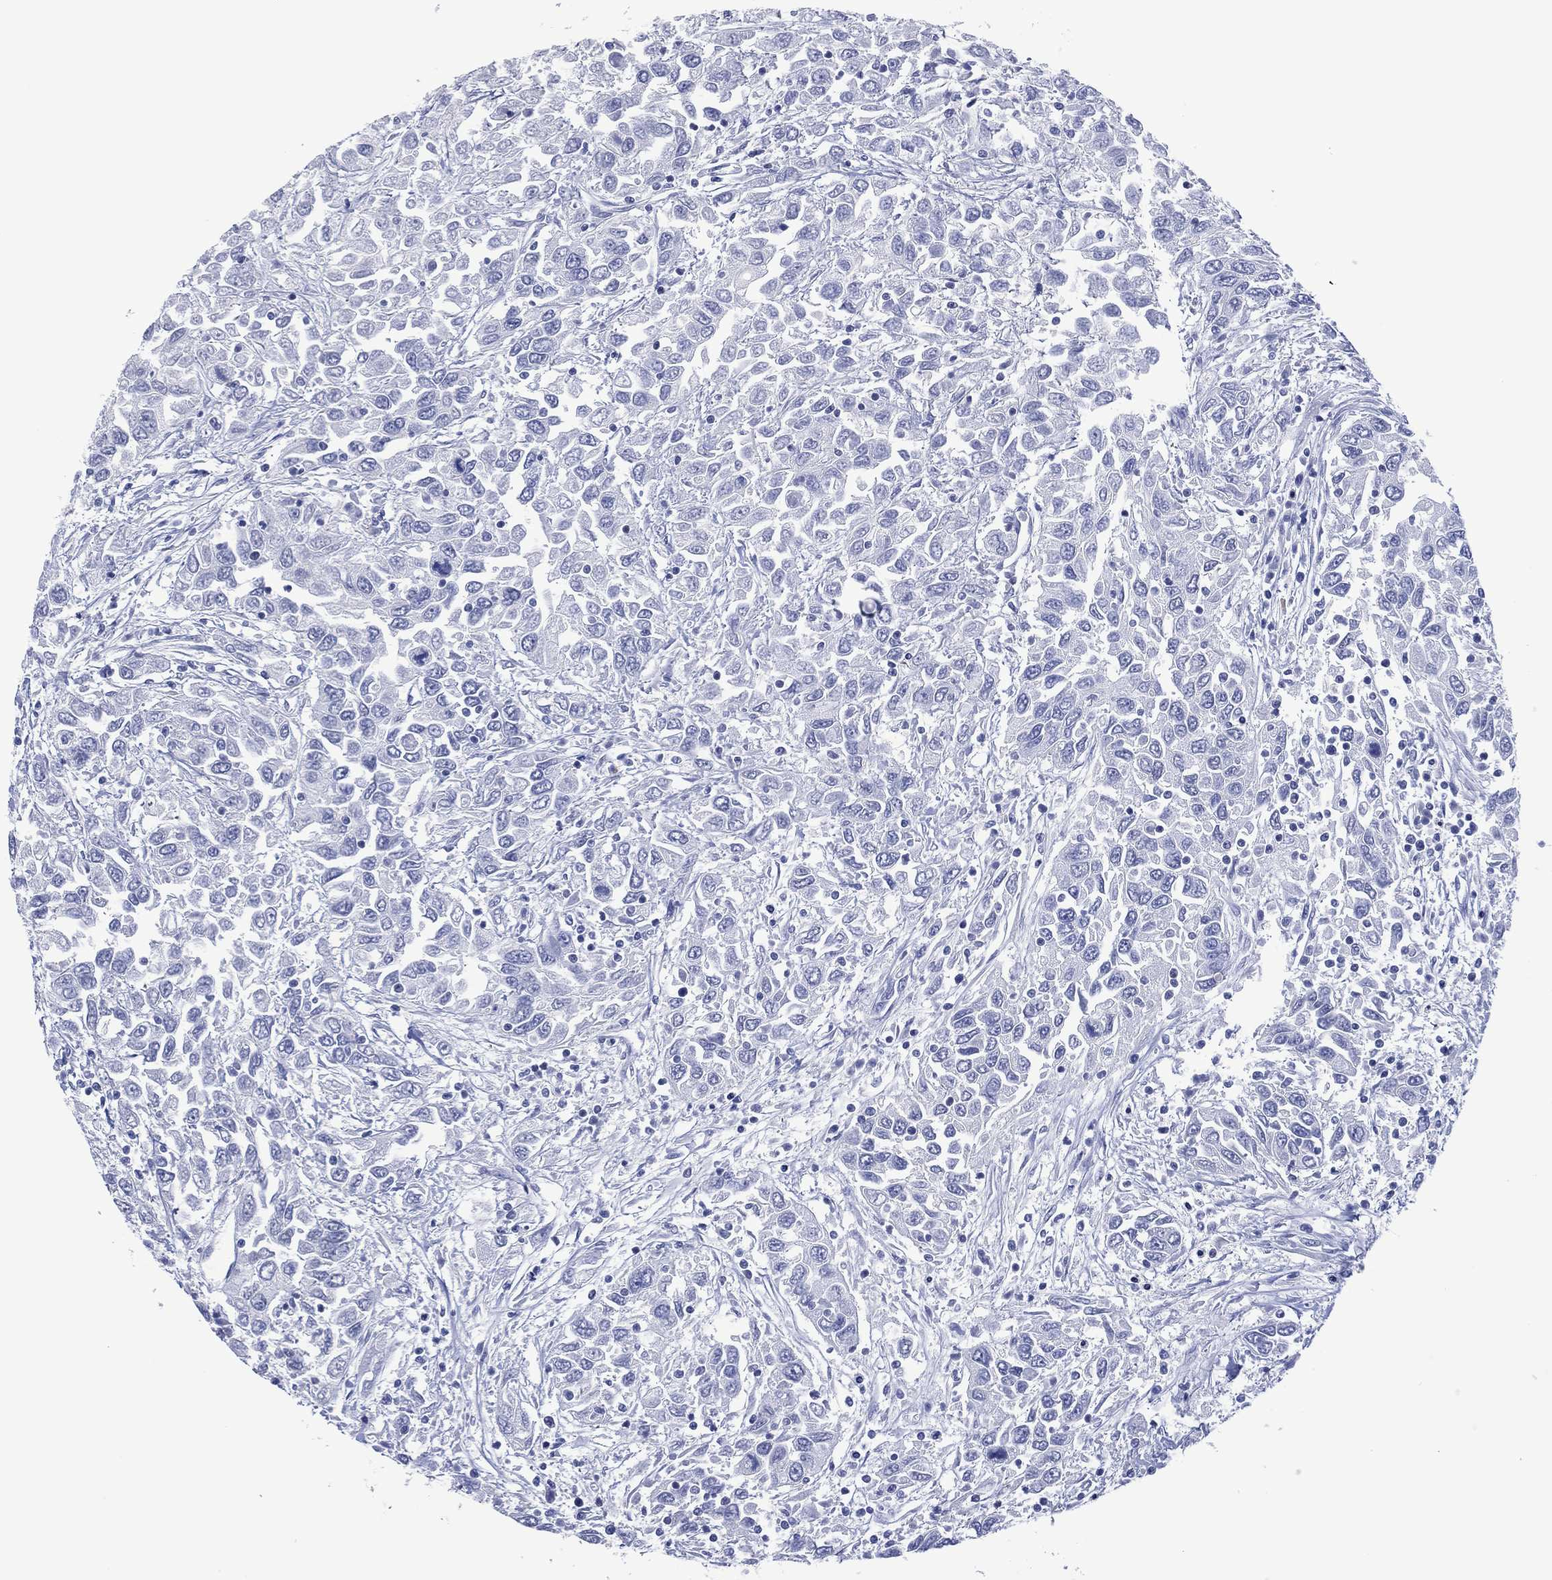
{"staining": {"intensity": "negative", "quantity": "none", "location": "none"}, "tissue": "urothelial cancer", "cell_type": "Tumor cells", "image_type": "cancer", "snomed": [{"axis": "morphology", "description": "Urothelial carcinoma, High grade"}, {"axis": "topography", "description": "Urinary bladder"}], "caption": "Immunohistochemical staining of urothelial cancer reveals no significant expression in tumor cells. Nuclei are stained in blue.", "gene": "UTF1", "patient": {"sex": "male", "age": 76}}